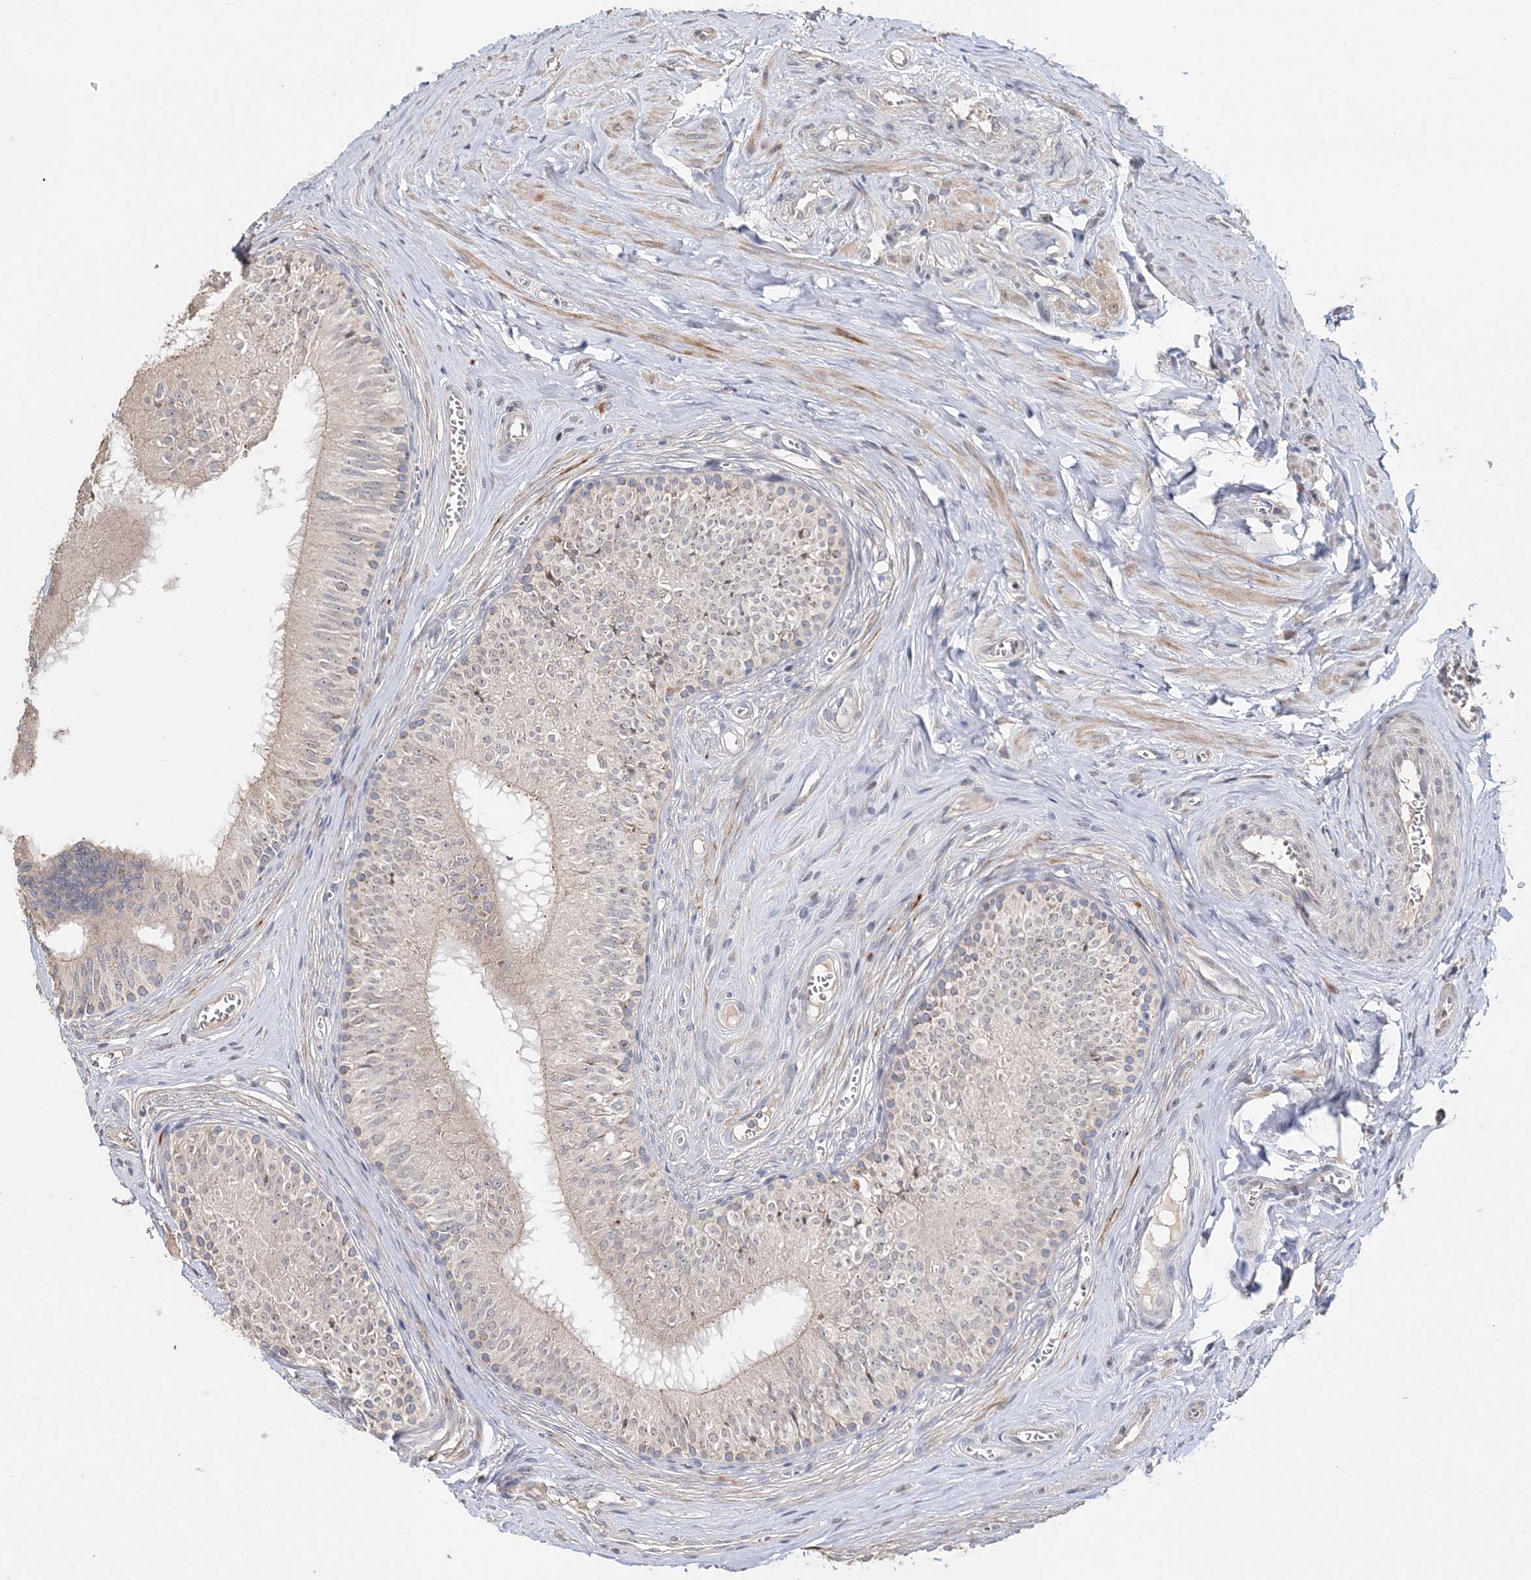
{"staining": {"intensity": "negative", "quantity": "none", "location": "none"}, "tissue": "epididymis", "cell_type": "Glandular cells", "image_type": "normal", "snomed": [{"axis": "morphology", "description": "Normal tissue, NOS"}, {"axis": "topography", "description": "Epididymis"}], "caption": "Epididymis stained for a protein using immunohistochemistry exhibits no positivity glandular cells.", "gene": "GJB5", "patient": {"sex": "male", "age": 46}}